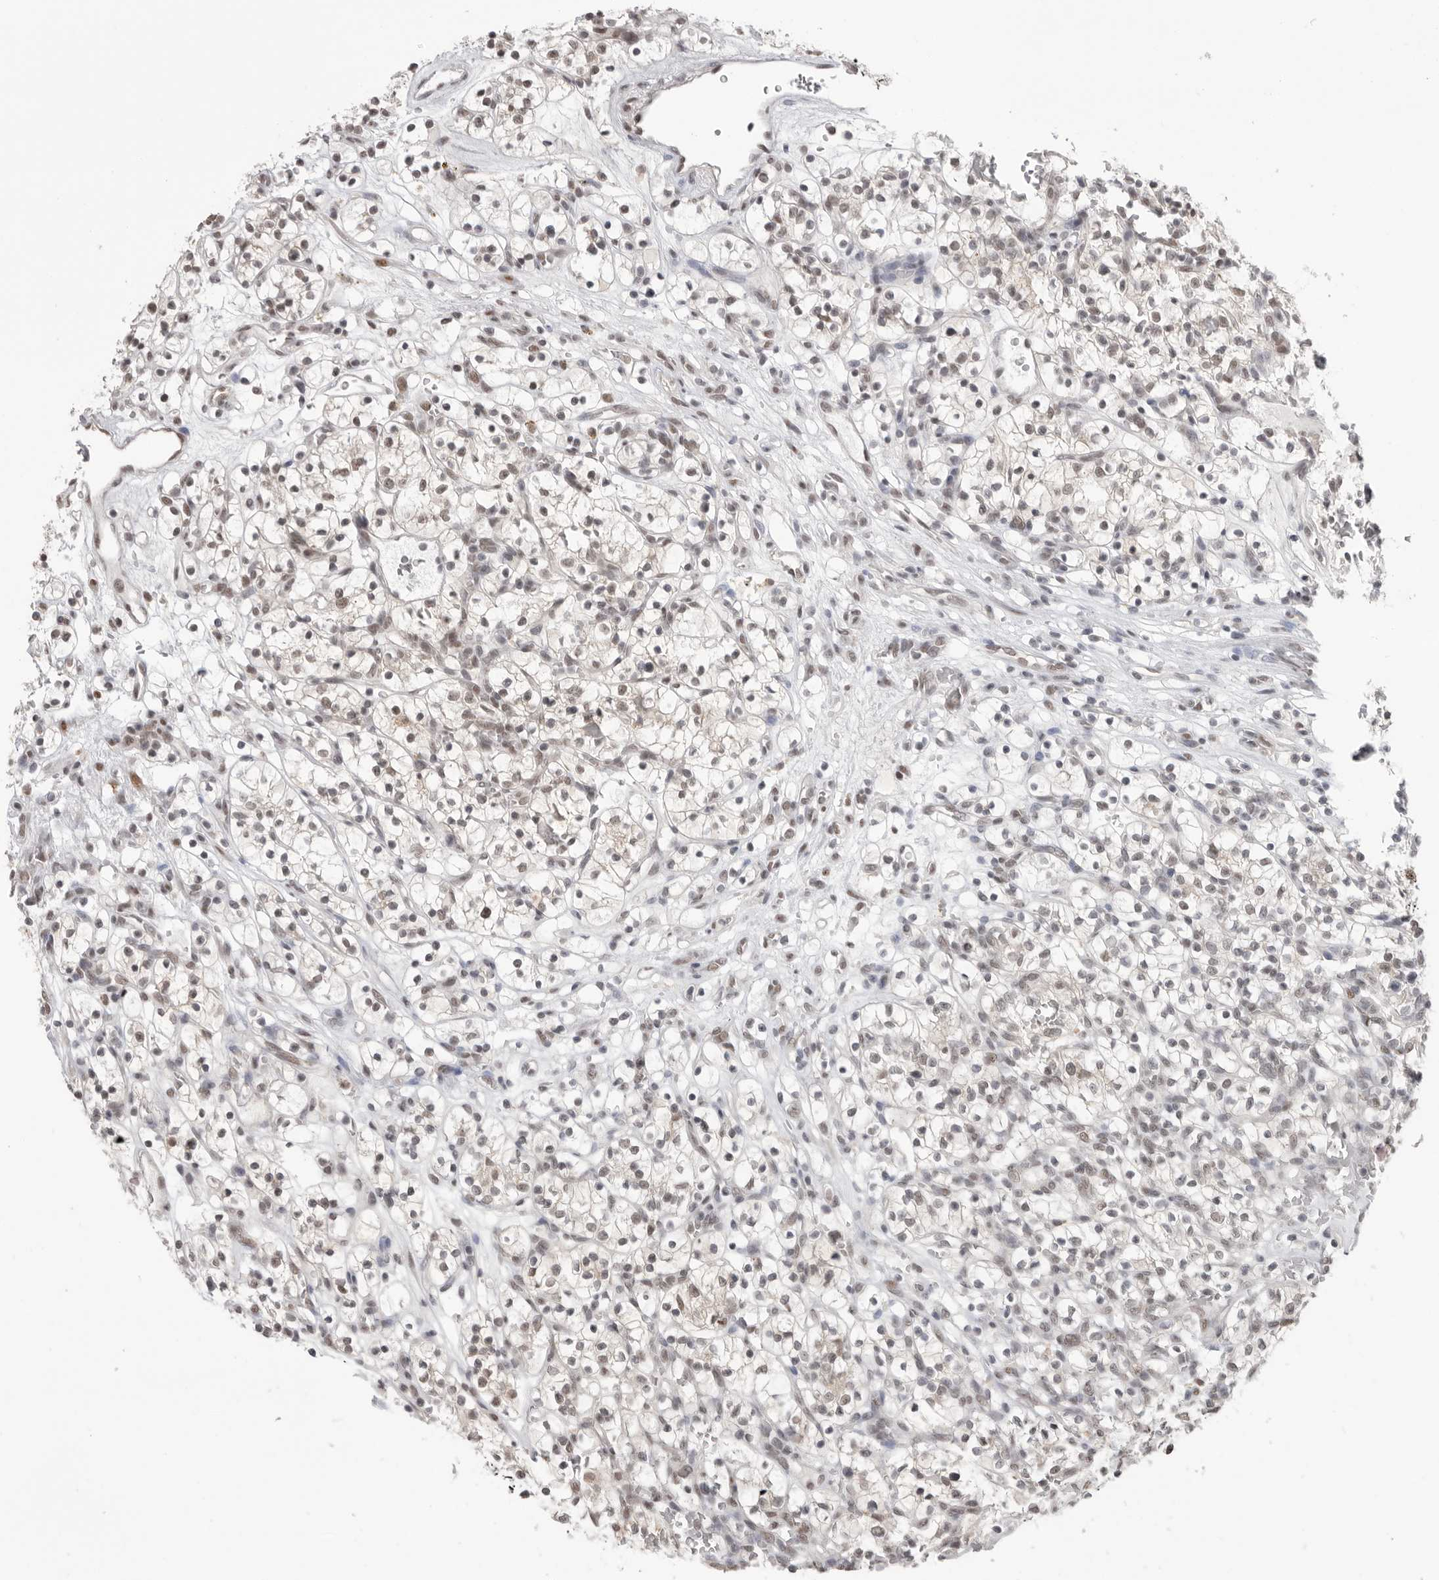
{"staining": {"intensity": "weak", "quantity": ">75%", "location": "nuclear"}, "tissue": "renal cancer", "cell_type": "Tumor cells", "image_type": "cancer", "snomed": [{"axis": "morphology", "description": "Adenocarcinoma, NOS"}, {"axis": "topography", "description": "Kidney"}], "caption": "Immunohistochemistry of adenocarcinoma (renal) exhibits low levels of weak nuclear staining in approximately >75% of tumor cells.", "gene": "BCLAF3", "patient": {"sex": "female", "age": 57}}